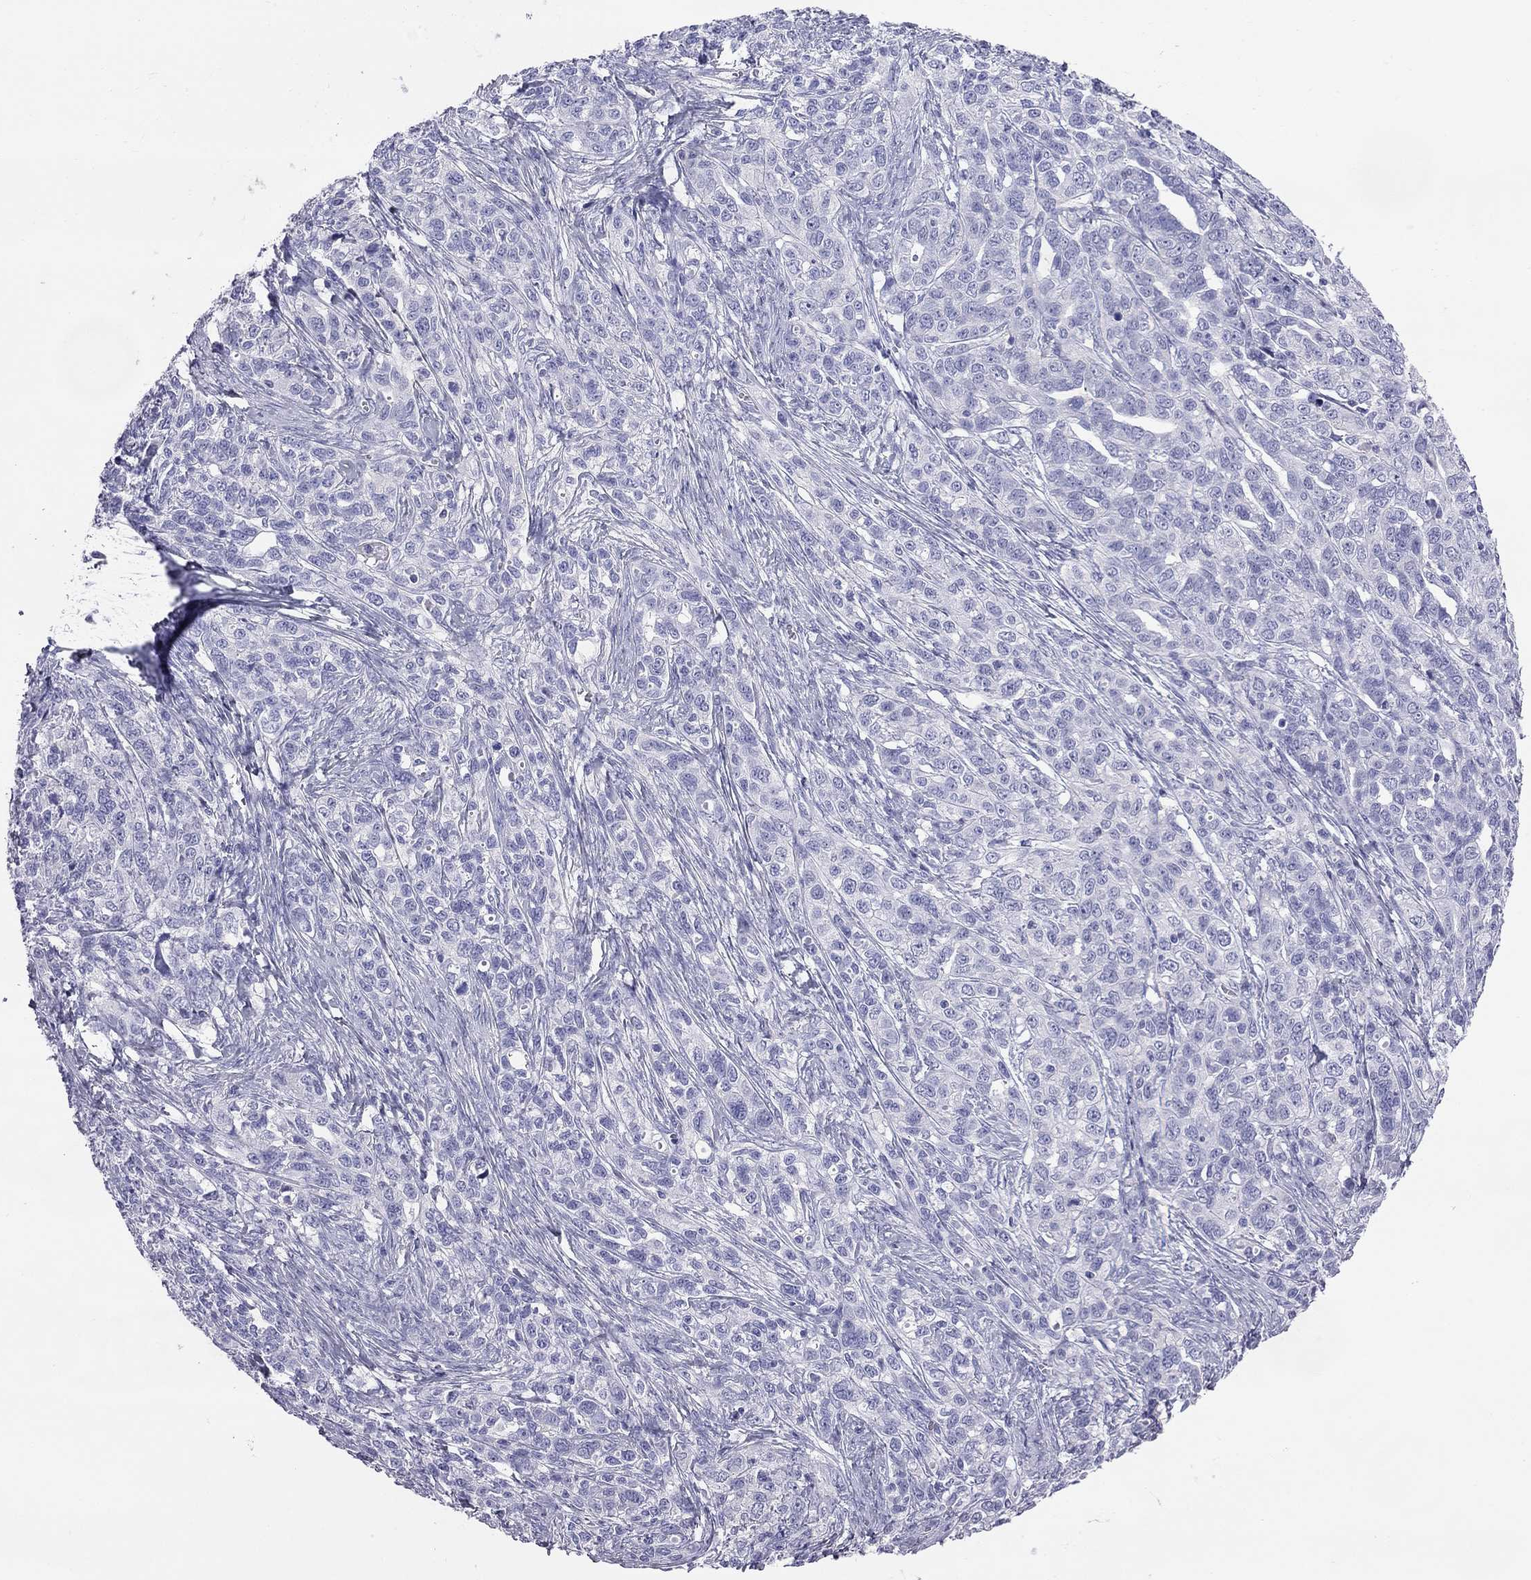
{"staining": {"intensity": "negative", "quantity": "none", "location": "none"}, "tissue": "ovarian cancer", "cell_type": "Tumor cells", "image_type": "cancer", "snomed": [{"axis": "morphology", "description": "Cystadenocarcinoma, serous, NOS"}, {"axis": "topography", "description": "Ovary"}], "caption": "Immunohistochemistry image of human ovarian serous cystadenocarcinoma stained for a protein (brown), which demonstrates no staining in tumor cells.", "gene": "ODF4", "patient": {"sex": "female", "age": 71}}